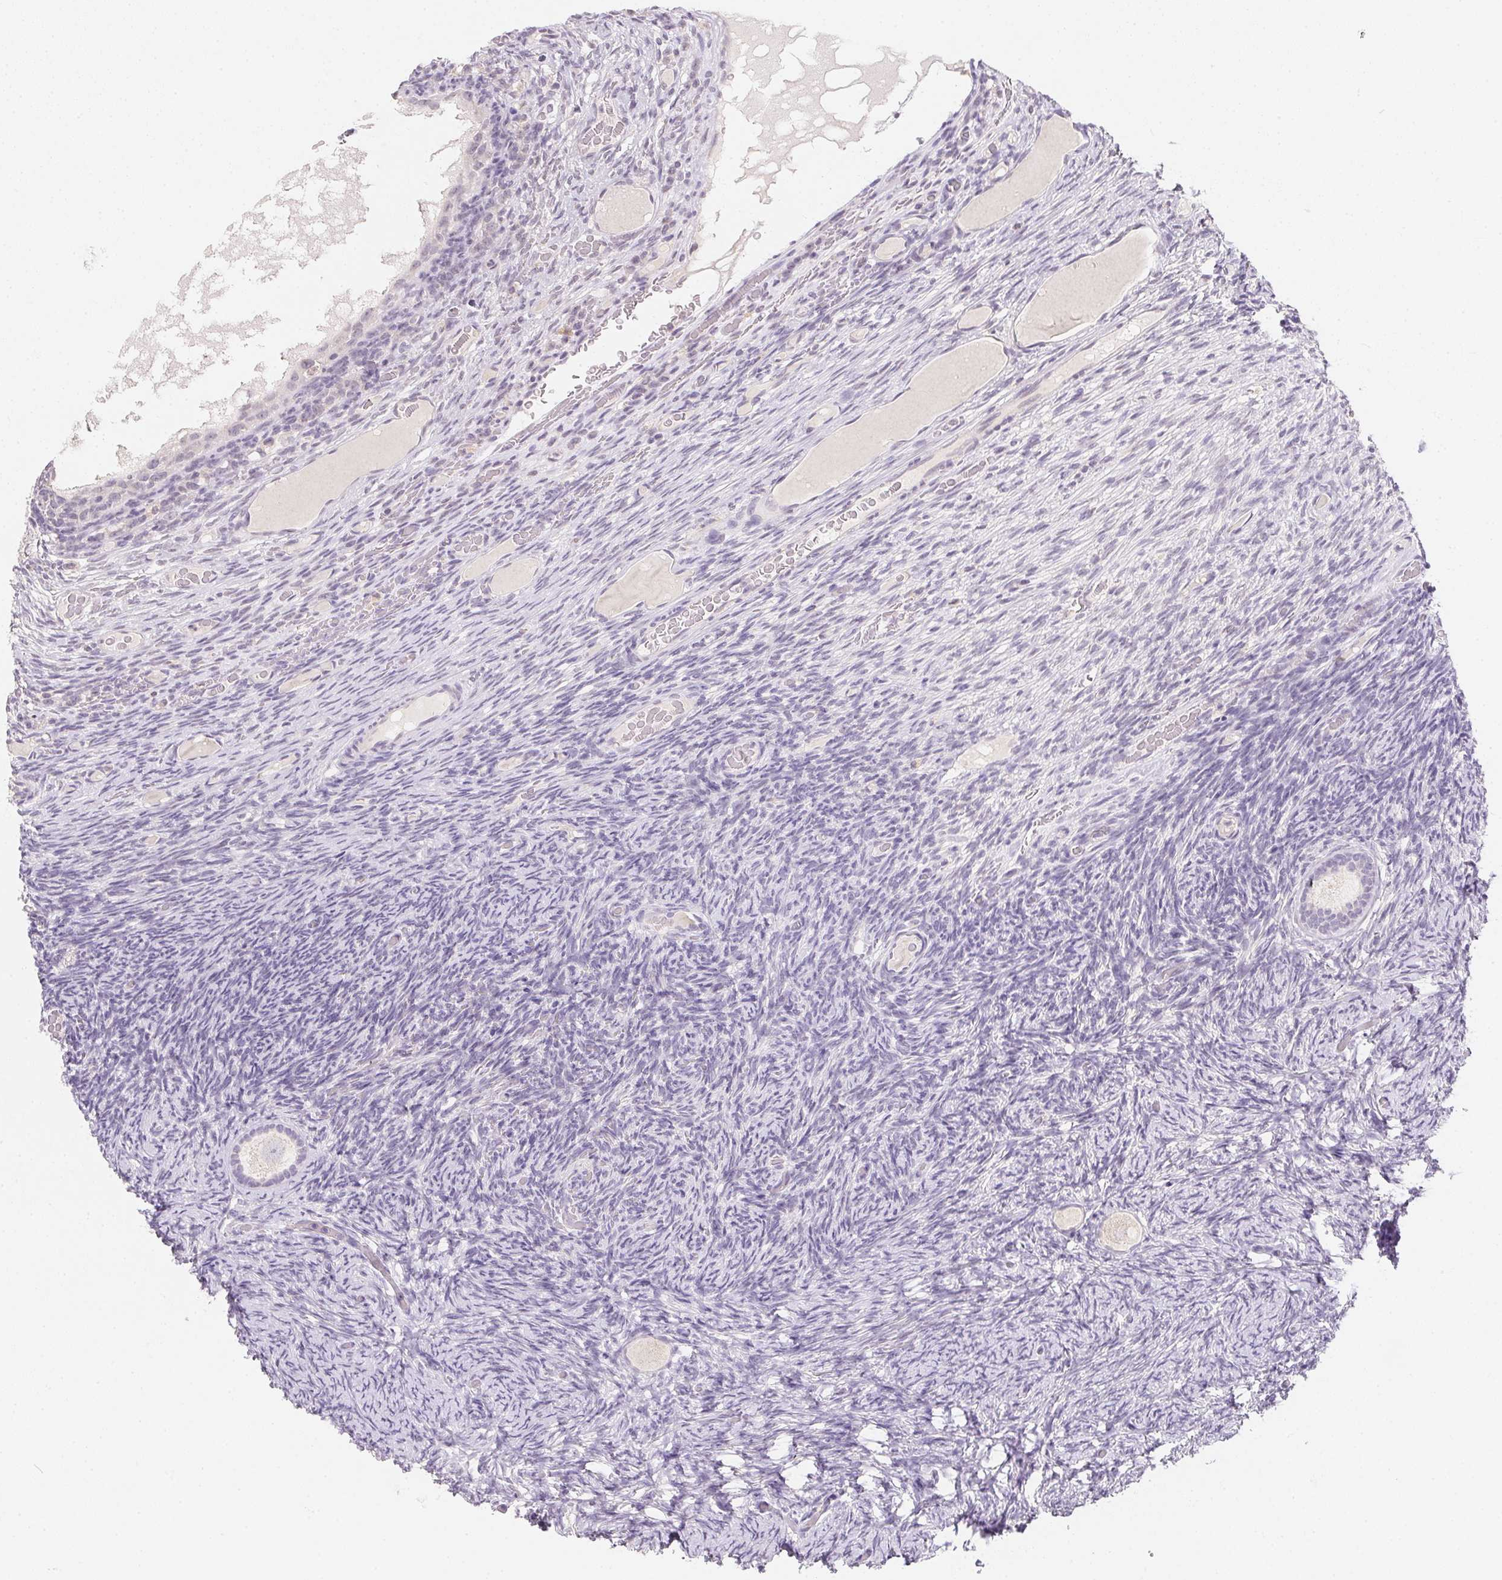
{"staining": {"intensity": "negative", "quantity": "none", "location": "none"}, "tissue": "ovary", "cell_type": "Follicle cells", "image_type": "normal", "snomed": [{"axis": "morphology", "description": "Normal tissue, NOS"}, {"axis": "topography", "description": "Ovary"}], "caption": "There is no significant positivity in follicle cells of ovary. (DAB (3,3'-diaminobenzidine) immunohistochemistry with hematoxylin counter stain).", "gene": "SLC6A18", "patient": {"sex": "female", "age": 34}}